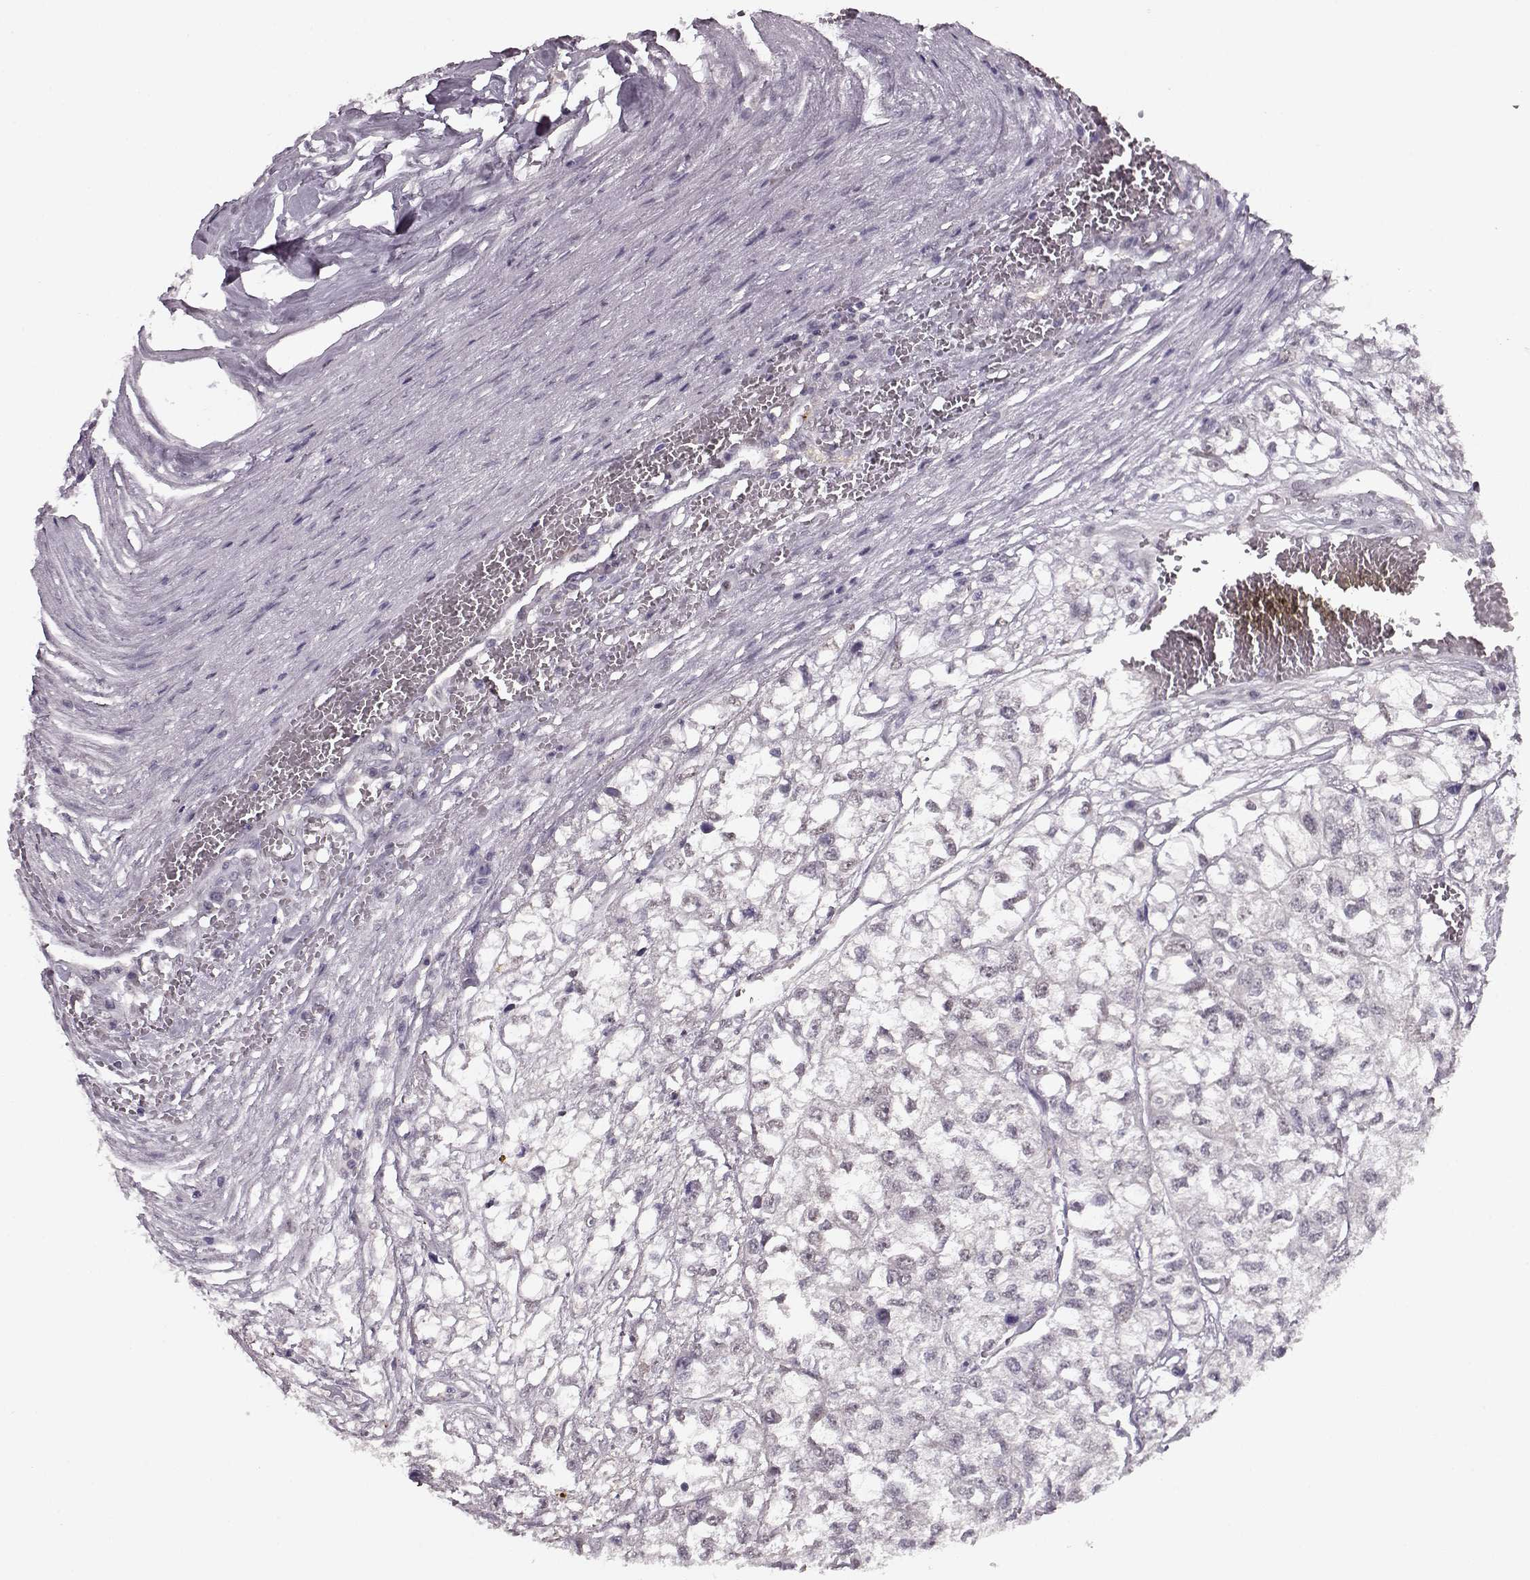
{"staining": {"intensity": "weak", "quantity": "<25%", "location": "nuclear"}, "tissue": "renal cancer", "cell_type": "Tumor cells", "image_type": "cancer", "snomed": [{"axis": "morphology", "description": "Adenocarcinoma, NOS"}, {"axis": "topography", "description": "Kidney"}], "caption": "An immunohistochemistry histopathology image of renal adenocarcinoma is shown. There is no staining in tumor cells of renal adenocarcinoma.", "gene": "RP1L1", "patient": {"sex": "male", "age": 56}}